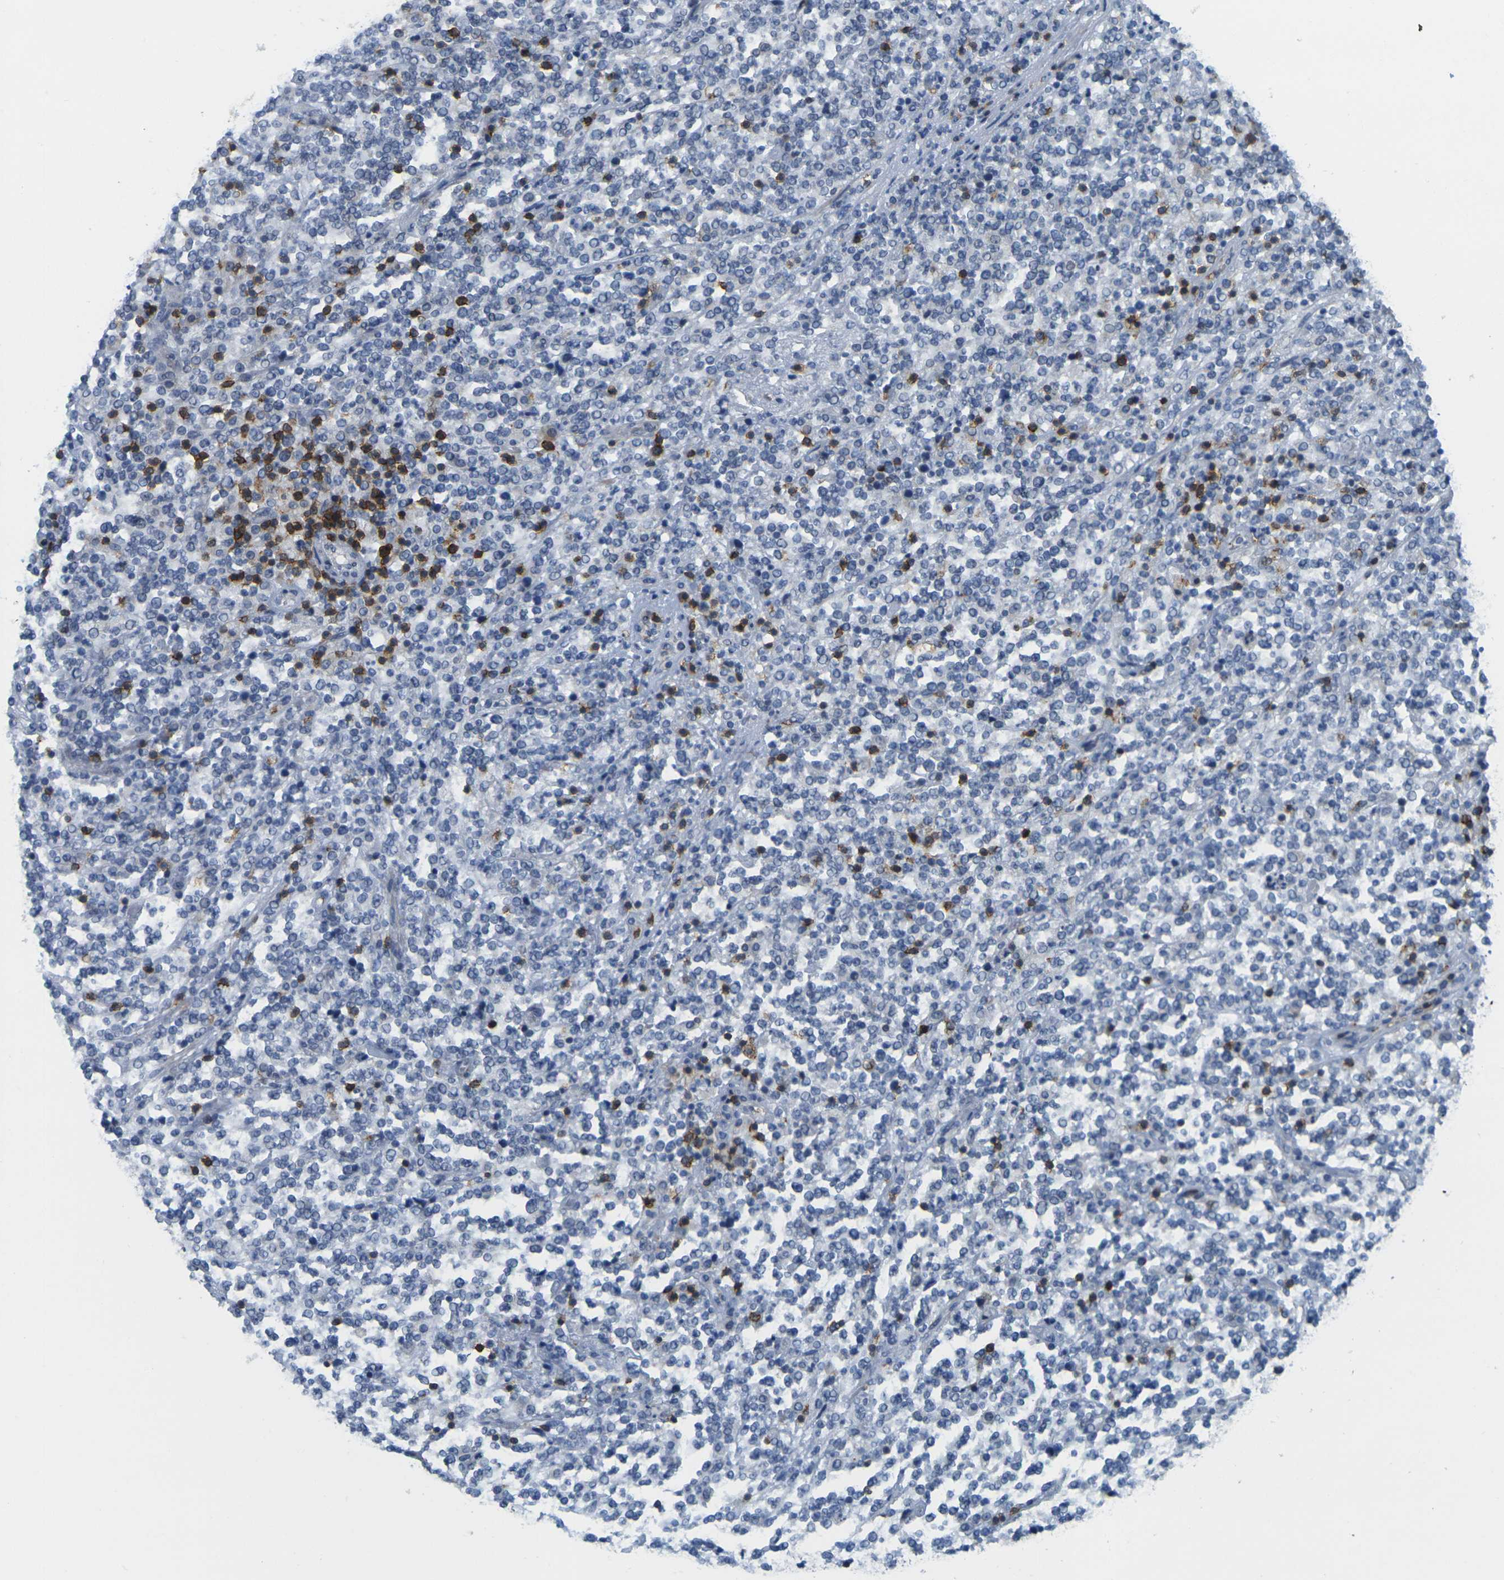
{"staining": {"intensity": "negative", "quantity": "none", "location": "none"}, "tissue": "lymphoma", "cell_type": "Tumor cells", "image_type": "cancer", "snomed": [{"axis": "morphology", "description": "Malignant lymphoma, non-Hodgkin's type, High grade"}, {"axis": "topography", "description": "Soft tissue"}], "caption": "Malignant lymphoma, non-Hodgkin's type (high-grade) stained for a protein using immunohistochemistry displays no positivity tumor cells.", "gene": "CD3D", "patient": {"sex": "male", "age": 18}}